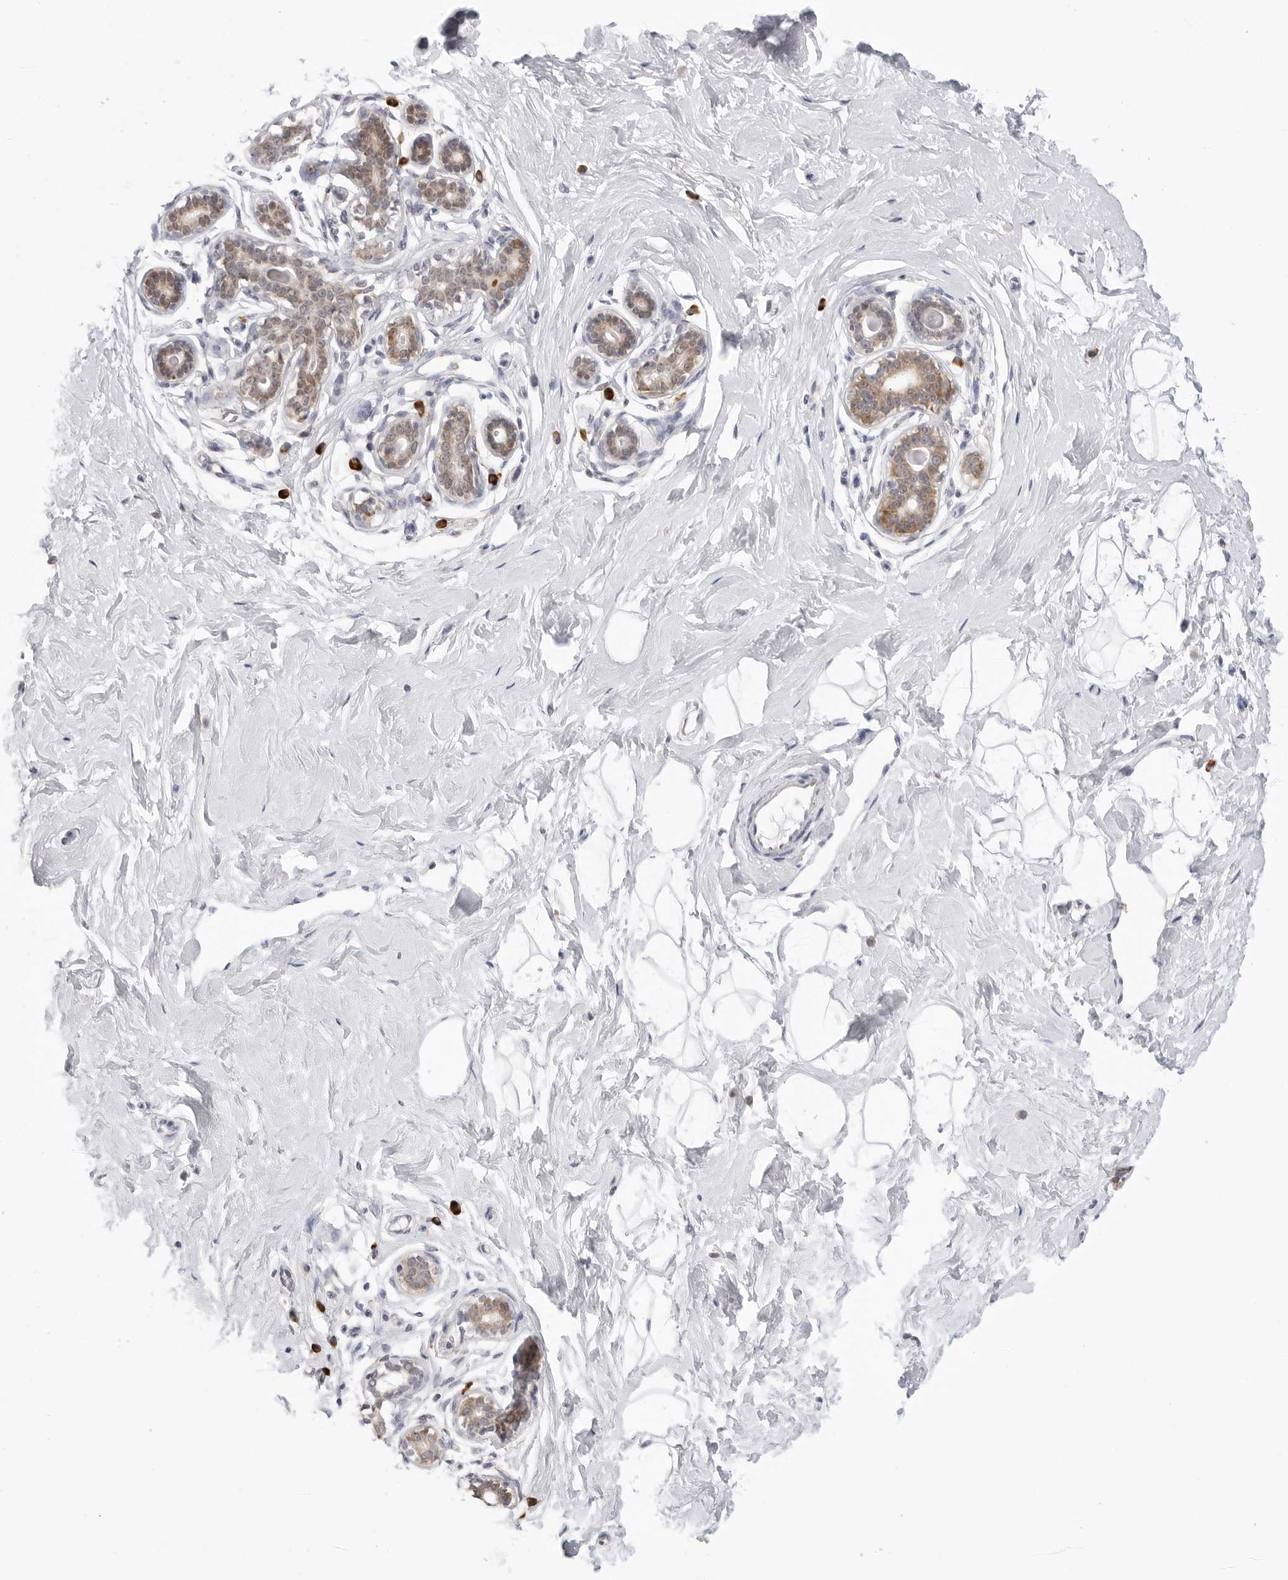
{"staining": {"intensity": "negative", "quantity": "none", "location": "none"}, "tissue": "breast", "cell_type": "Adipocytes", "image_type": "normal", "snomed": [{"axis": "morphology", "description": "Normal tissue, NOS"}, {"axis": "morphology", "description": "Adenoma, NOS"}, {"axis": "topography", "description": "Breast"}], "caption": "High power microscopy image of an IHC photomicrograph of unremarkable breast, revealing no significant expression in adipocytes. Nuclei are stained in blue.", "gene": "RPN1", "patient": {"sex": "female", "age": 23}}